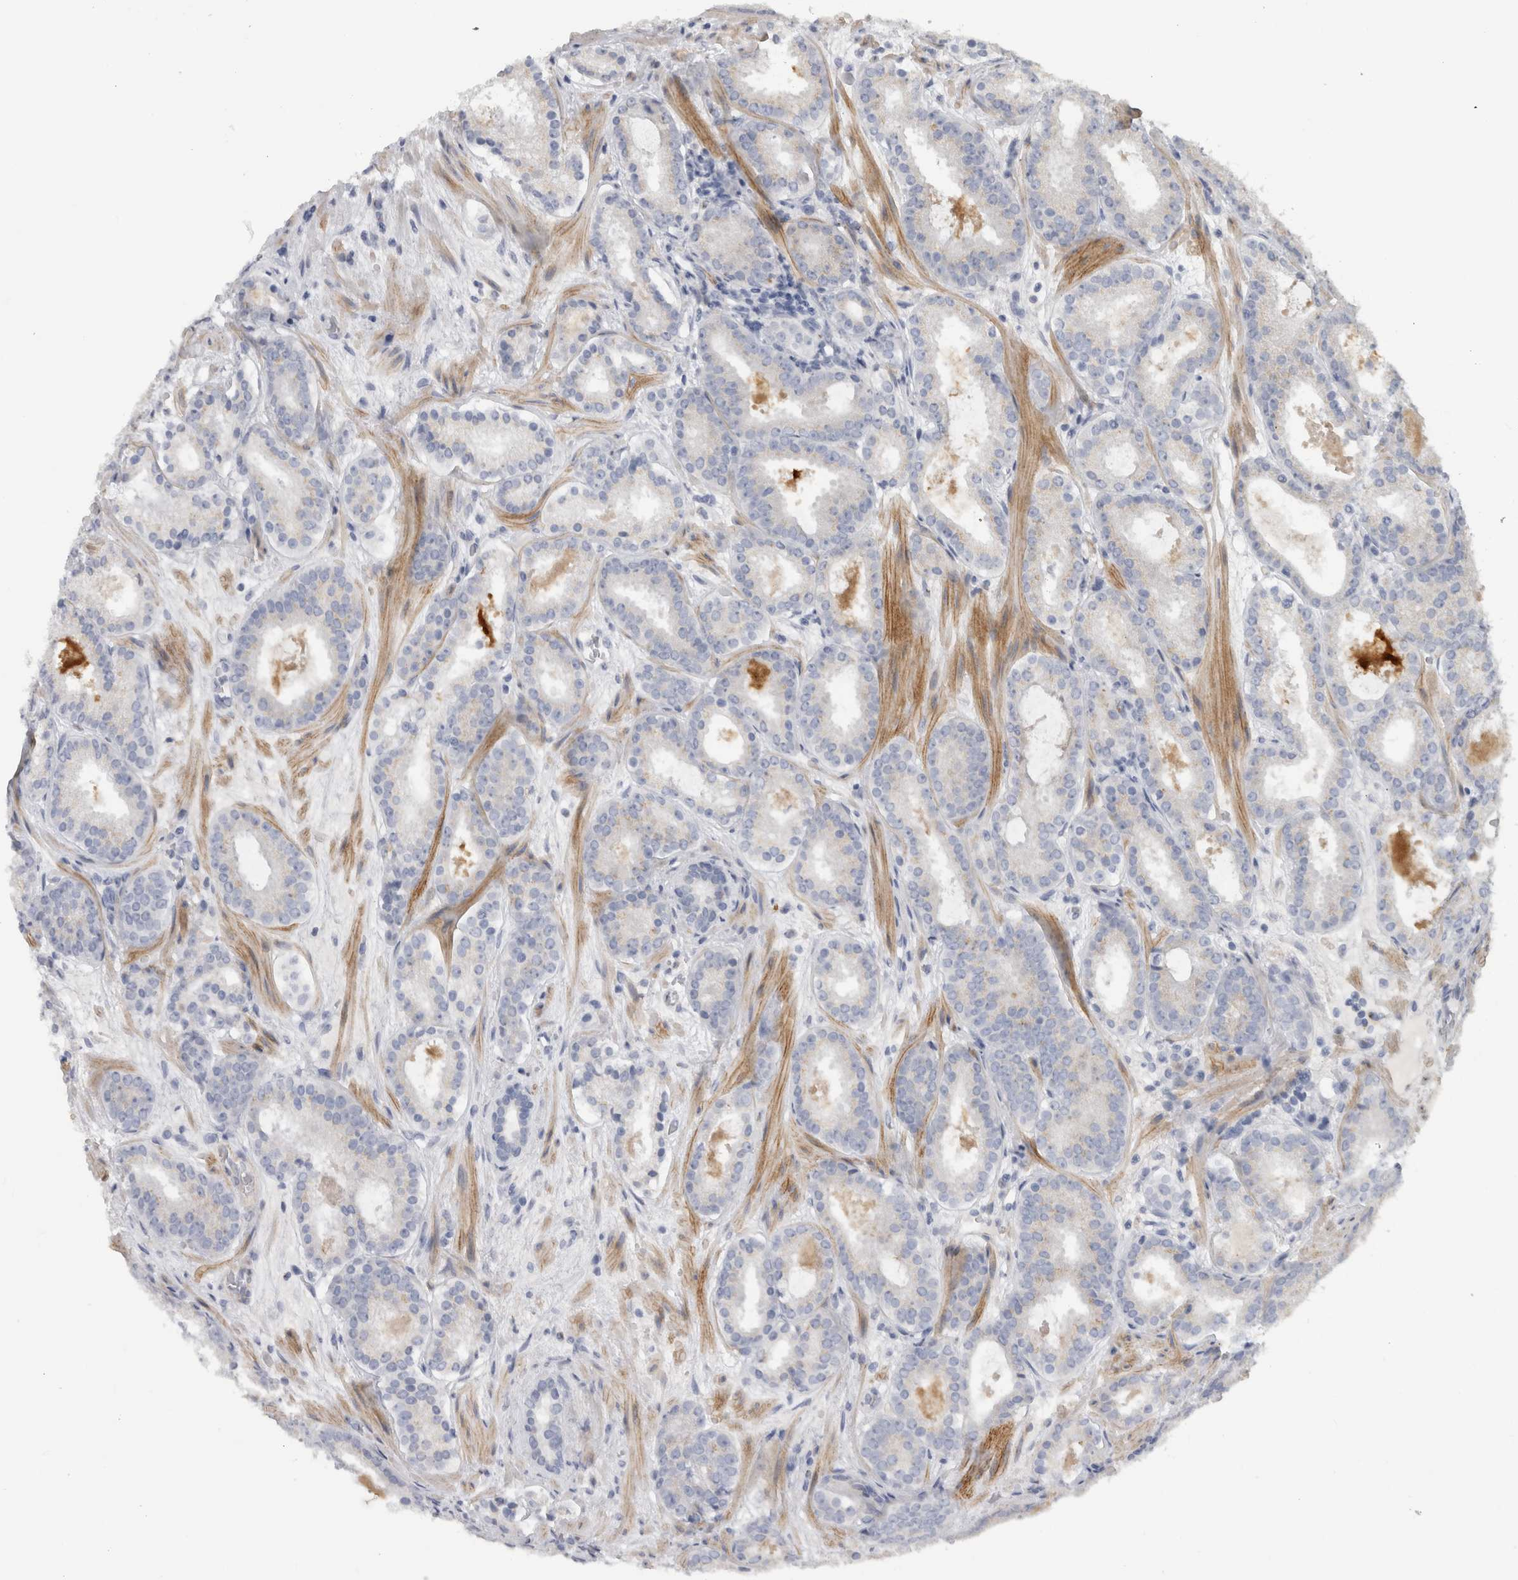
{"staining": {"intensity": "negative", "quantity": "none", "location": "none"}, "tissue": "prostate cancer", "cell_type": "Tumor cells", "image_type": "cancer", "snomed": [{"axis": "morphology", "description": "Adenocarcinoma, Low grade"}, {"axis": "topography", "description": "Prostate"}], "caption": "A high-resolution photomicrograph shows immunohistochemistry (IHC) staining of prostate low-grade adenocarcinoma, which displays no significant staining in tumor cells. (DAB immunohistochemistry (IHC) visualized using brightfield microscopy, high magnification).", "gene": "MGAT1", "patient": {"sex": "male", "age": 69}}